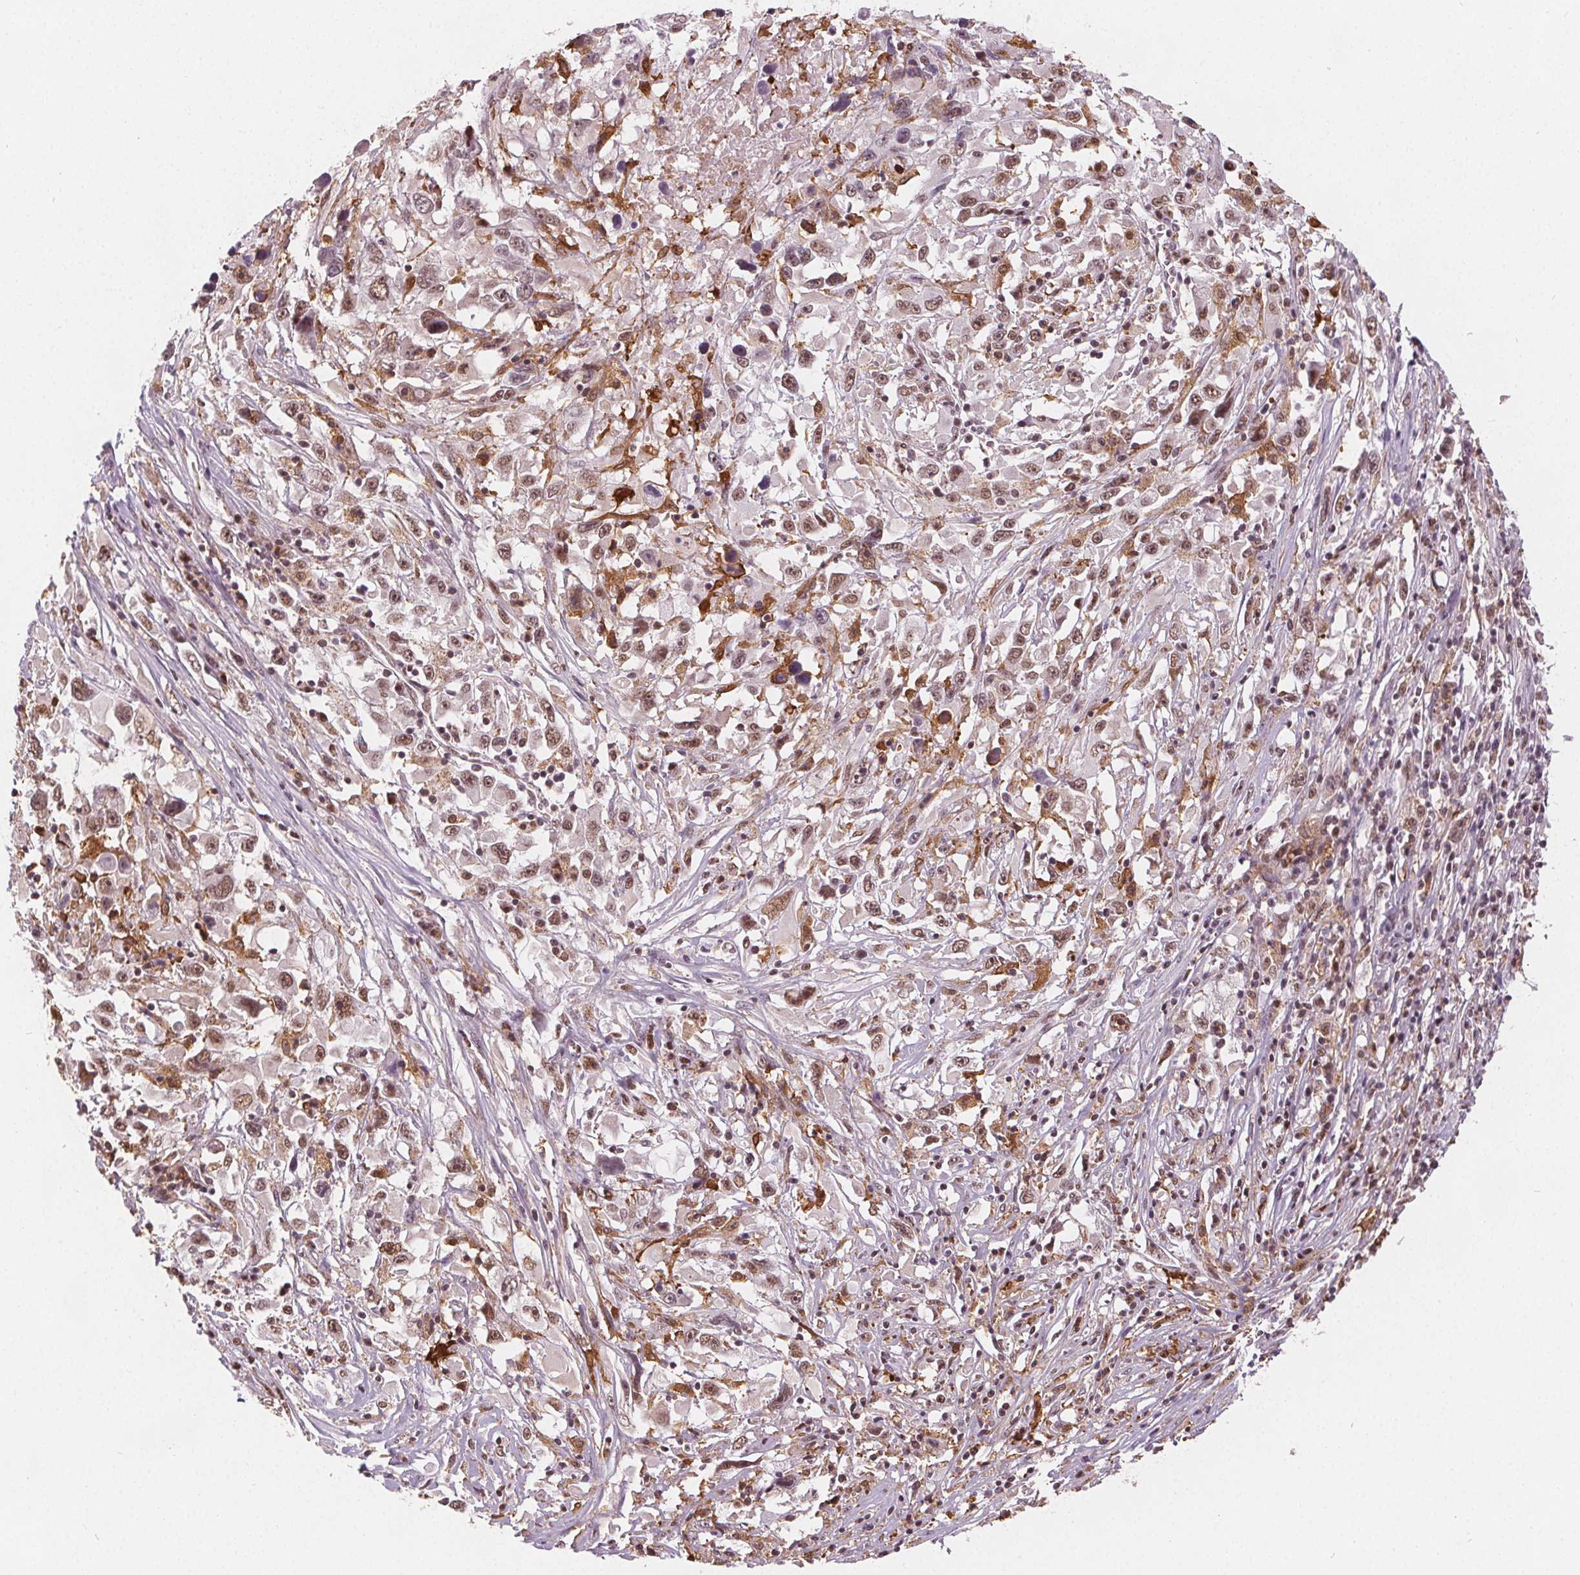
{"staining": {"intensity": "moderate", "quantity": ">75%", "location": "nuclear"}, "tissue": "melanoma", "cell_type": "Tumor cells", "image_type": "cancer", "snomed": [{"axis": "morphology", "description": "Malignant melanoma, Metastatic site"}, {"axis": "topography", "description": "Soft tissue"}], "caption": "IHC histopathology image of neoplastic tissue: human malignant melanoma (metastatic site) stained using IHC demonstrates medium levels of moderate protein expression localized specifically in the nuclear of tumor cells, appearing as a nuclear brown color.", "gene": "DPM2", "patient": {"sex": "male", "age": 50}}